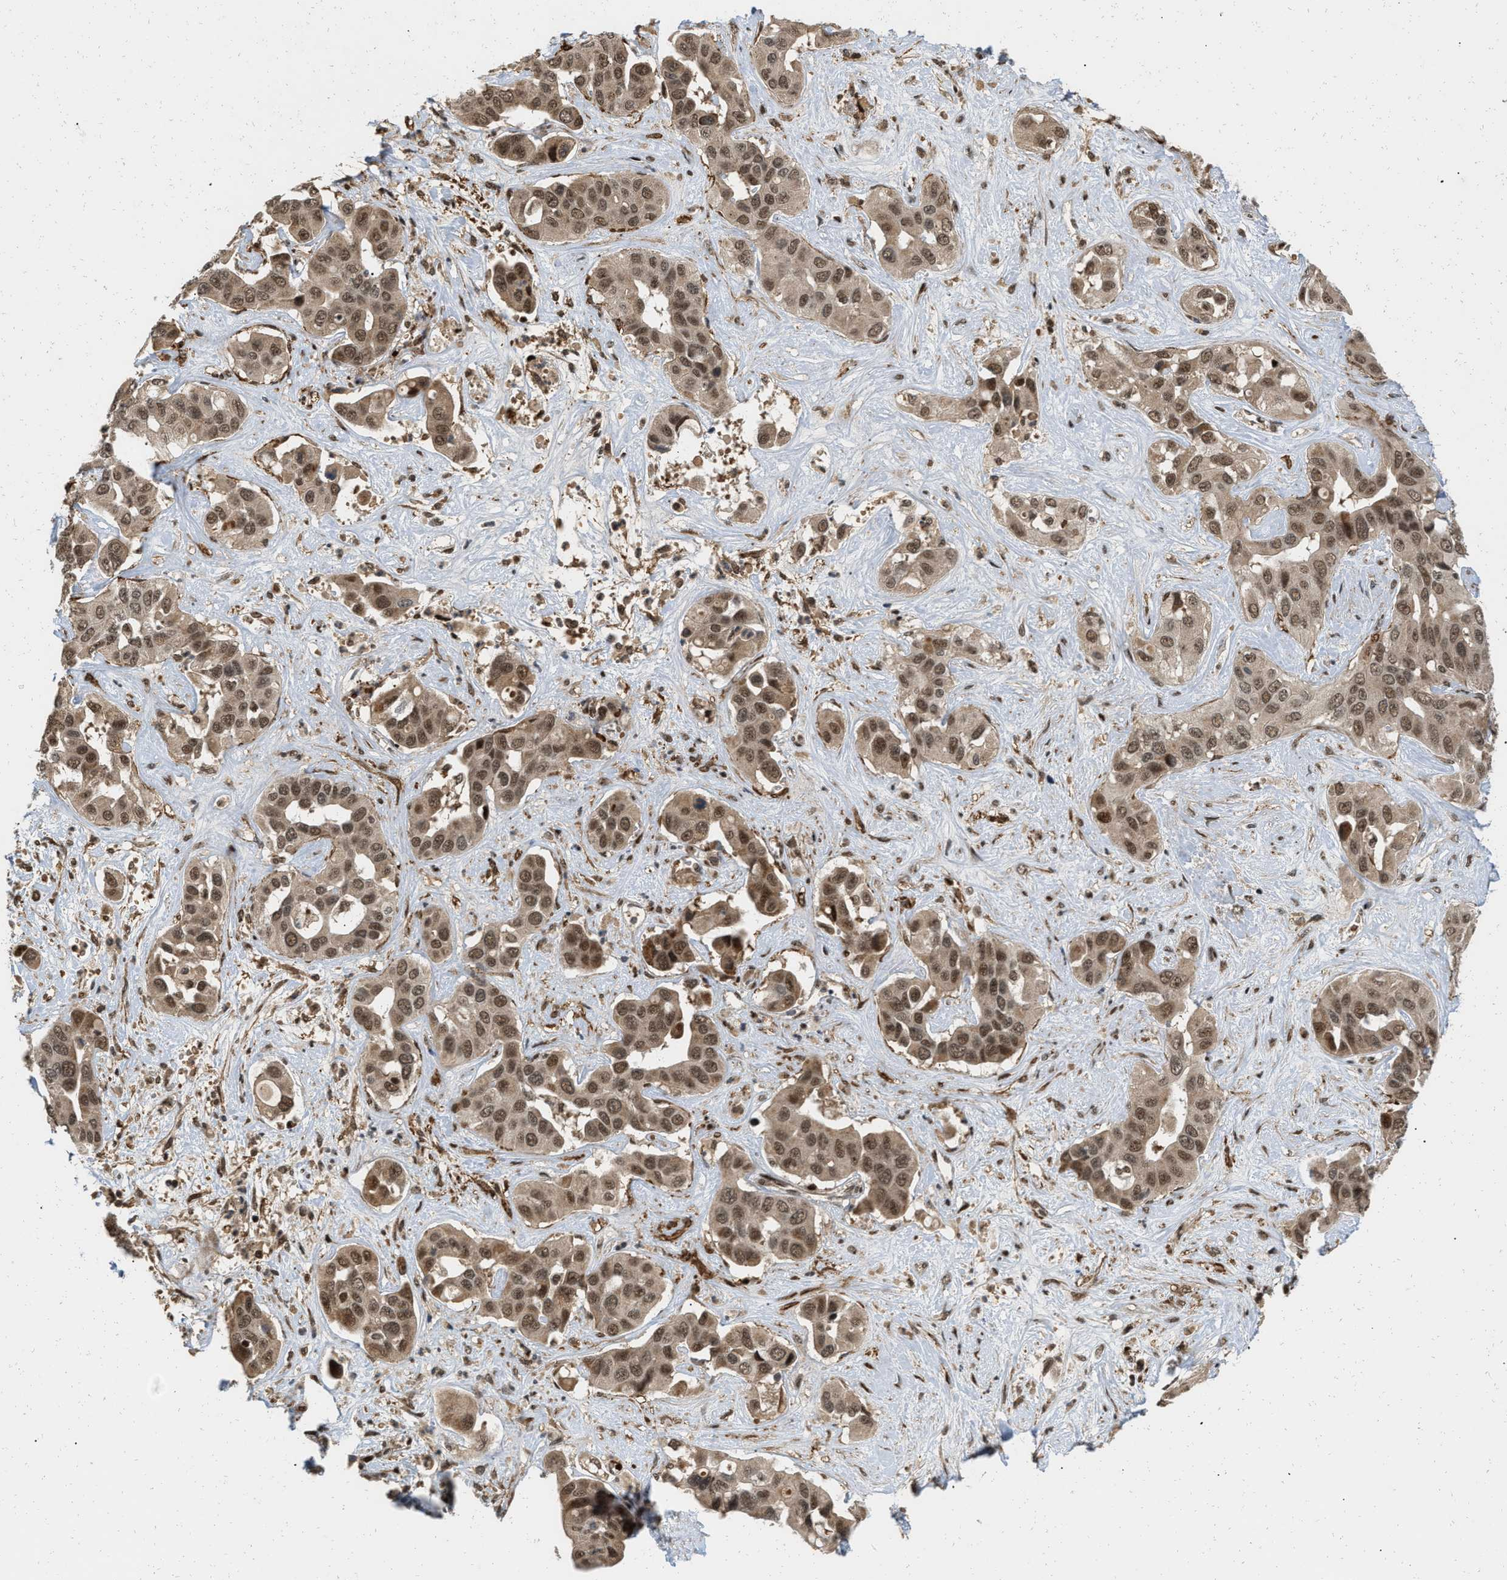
{"staining": {"intensity": "moderate", "quantity": ">75%", "location": "cytoplasmic/membranous,nuclear"}, "tissue": "liver cancer", "cell_type": "Tumor cells", "image_type": "cancer", "snomed": [{"axis": "morphology", "description": "Cholangiocarcinoma"}, {"axis": "topography", "description": "Liver"}], "caption": "About >75% of tumor cells in cholangiocarcinoma (liver) show moderate cytoplasmic/membranous and nuclear protein staining as visualized by brown immunohistochemical staining.", "gene": "ANKRD11", "patient": {"sex": "female", "age": 52}}